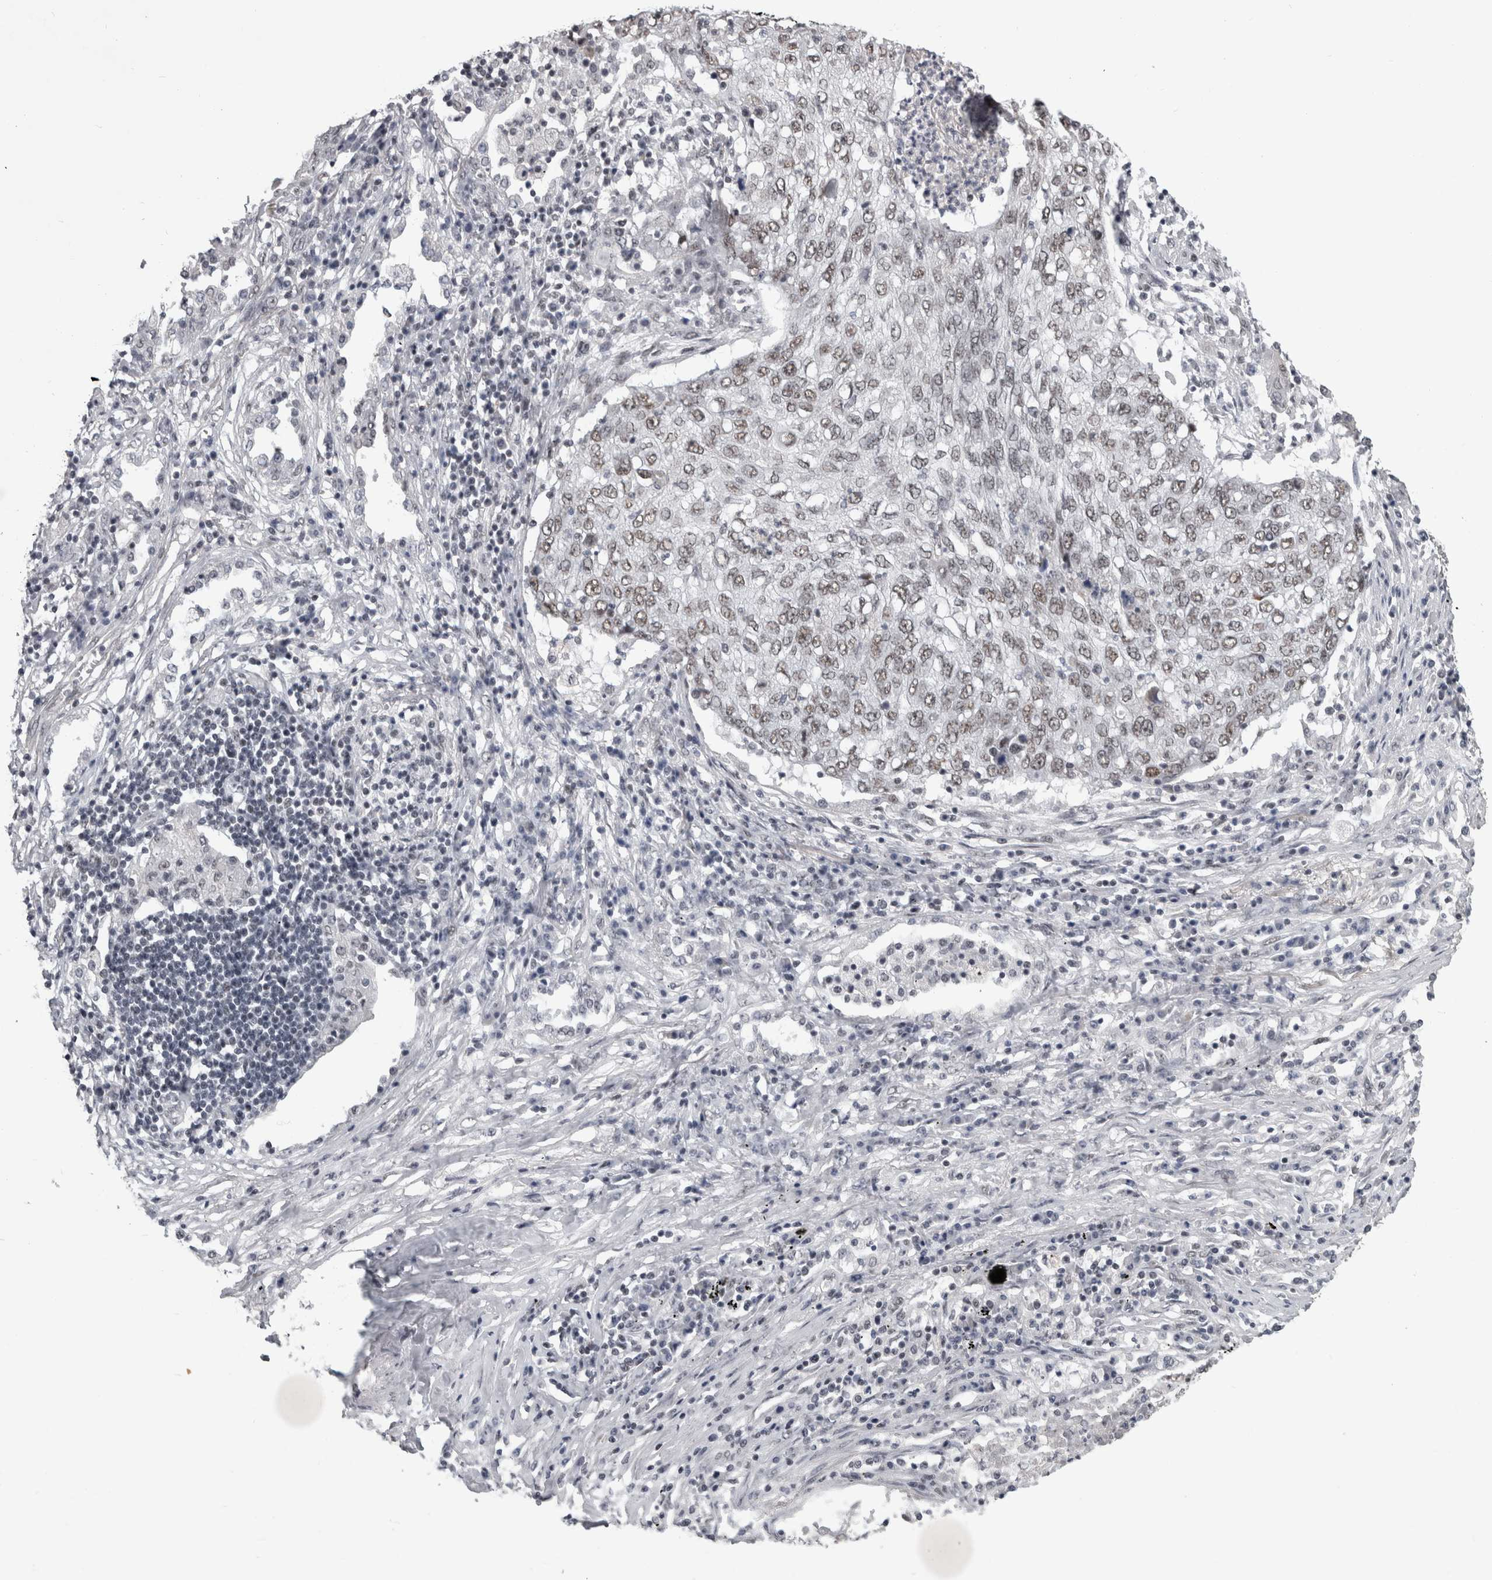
{"staining": {"intensity": "weak", "quantity": "25%-75%", "location": "nuclear"}, "tissue": "lung cancer", "cell_type": "Tumor cells", "image_type": "cancer", "snomed": [{"axis": "morphology", "description": "Squamous cell carcinoma, NOS"}, {"axis": "topography", "description": "Lung"}], "caption": "Immunohistochemical staining of lung cancer demonstrates weak nuclear protein positivity in approximately 25%-75% of tumor cells. (DAB (3,3'-diaminobenzidine) IHC with brightfield microscopy, high magnification).", "gene": "ARID4B", "patient": {"sex": "female", "age": 63}}